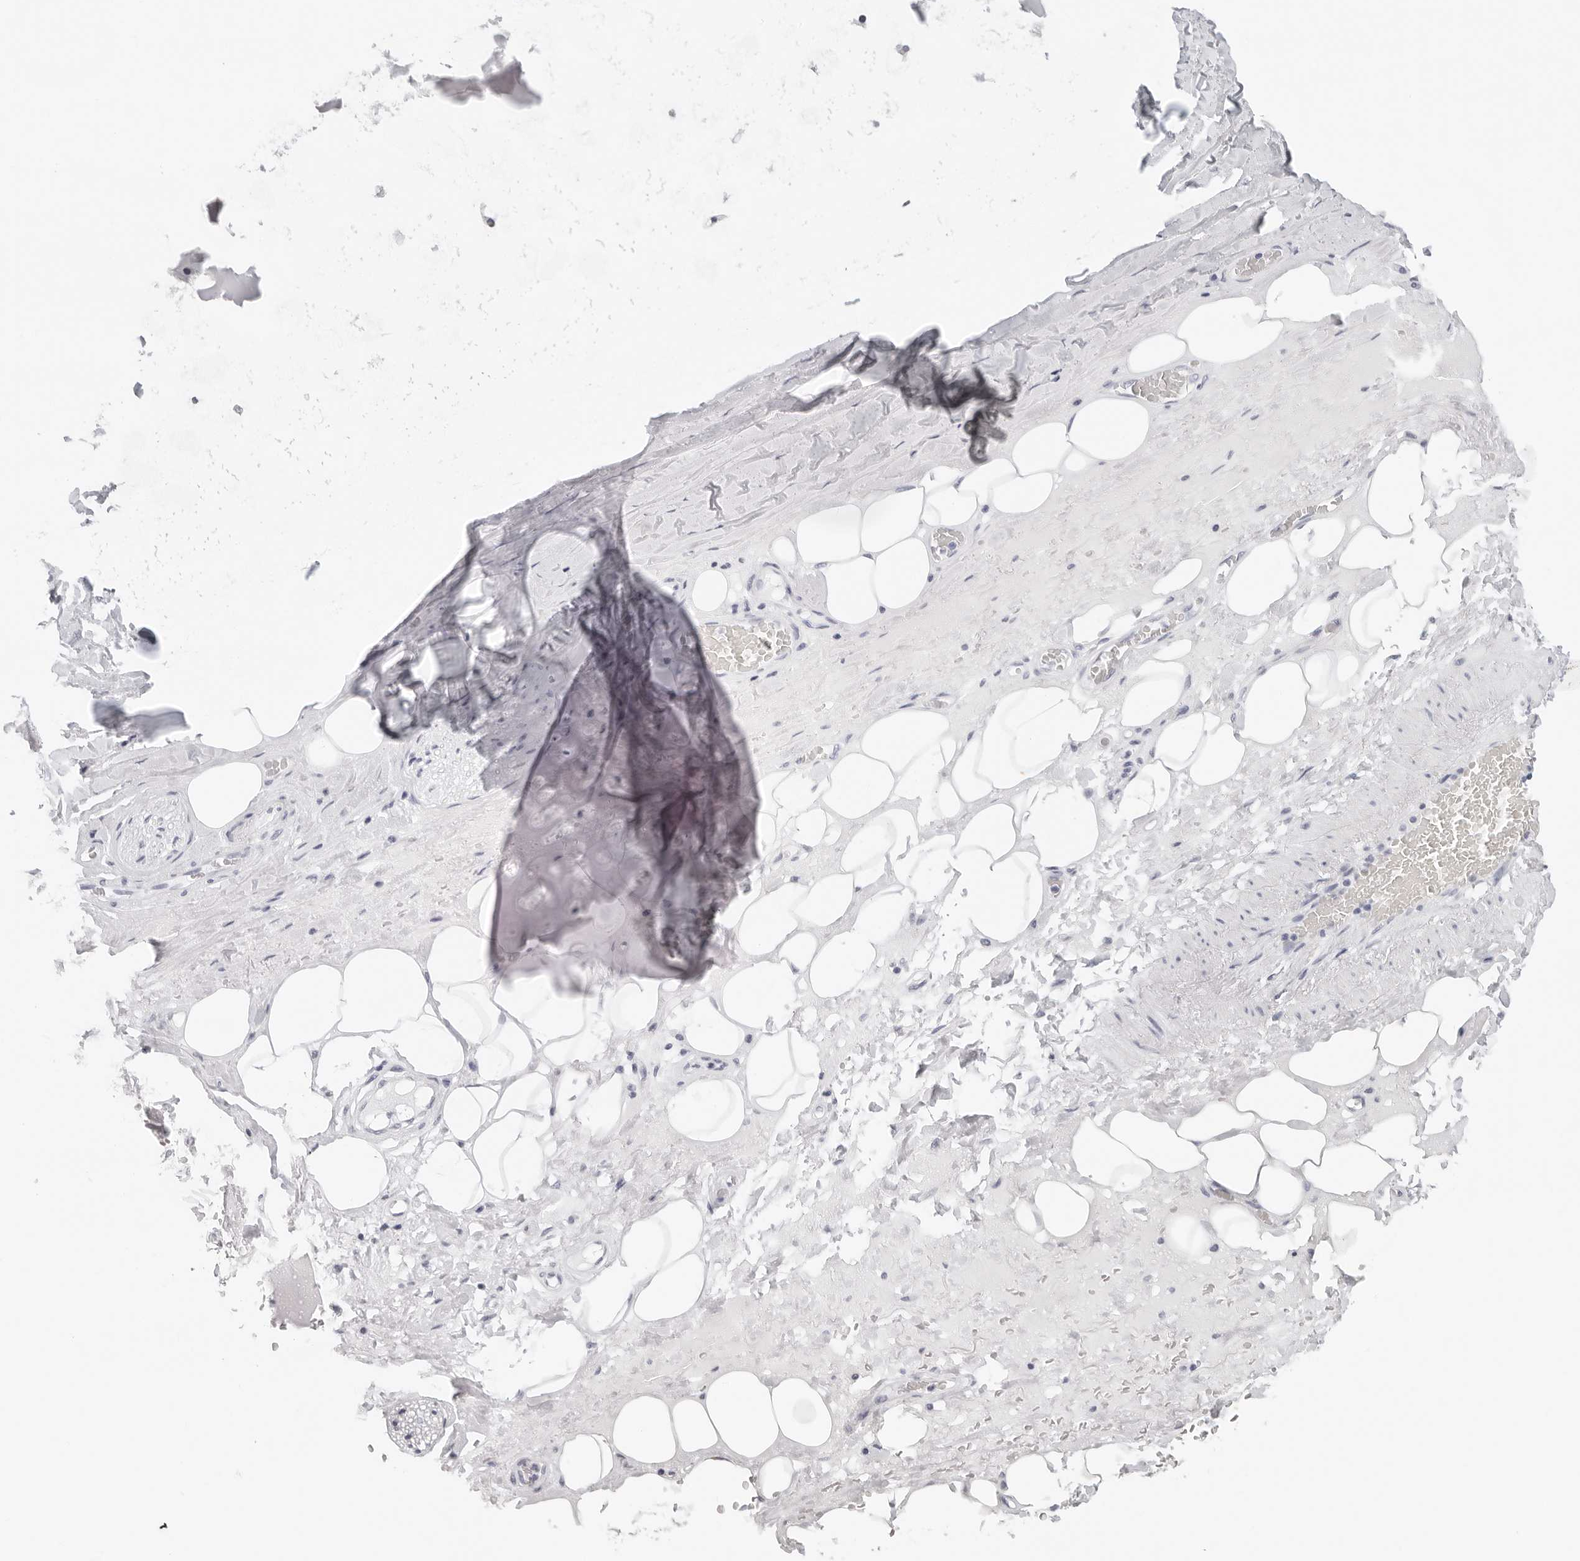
{"staining": {"intensity": "negative", "quantity": "none", "location": "none"}, "tissue": "adipose tissue", "cell_type": "Adipocytes", "image_type": "normal", "snomed": [{"axis": "morphology", "description": "Normal tissue, NOS"}, {"axis": "topography", "description": "Cartilage tissue"}], "caption": "High power microscopy image of an IHC image of normal adipose tissue, revealing no significant expression in adipocytes.", "gene": "CST1", "patient": {"sex": "female", "age": 63}}